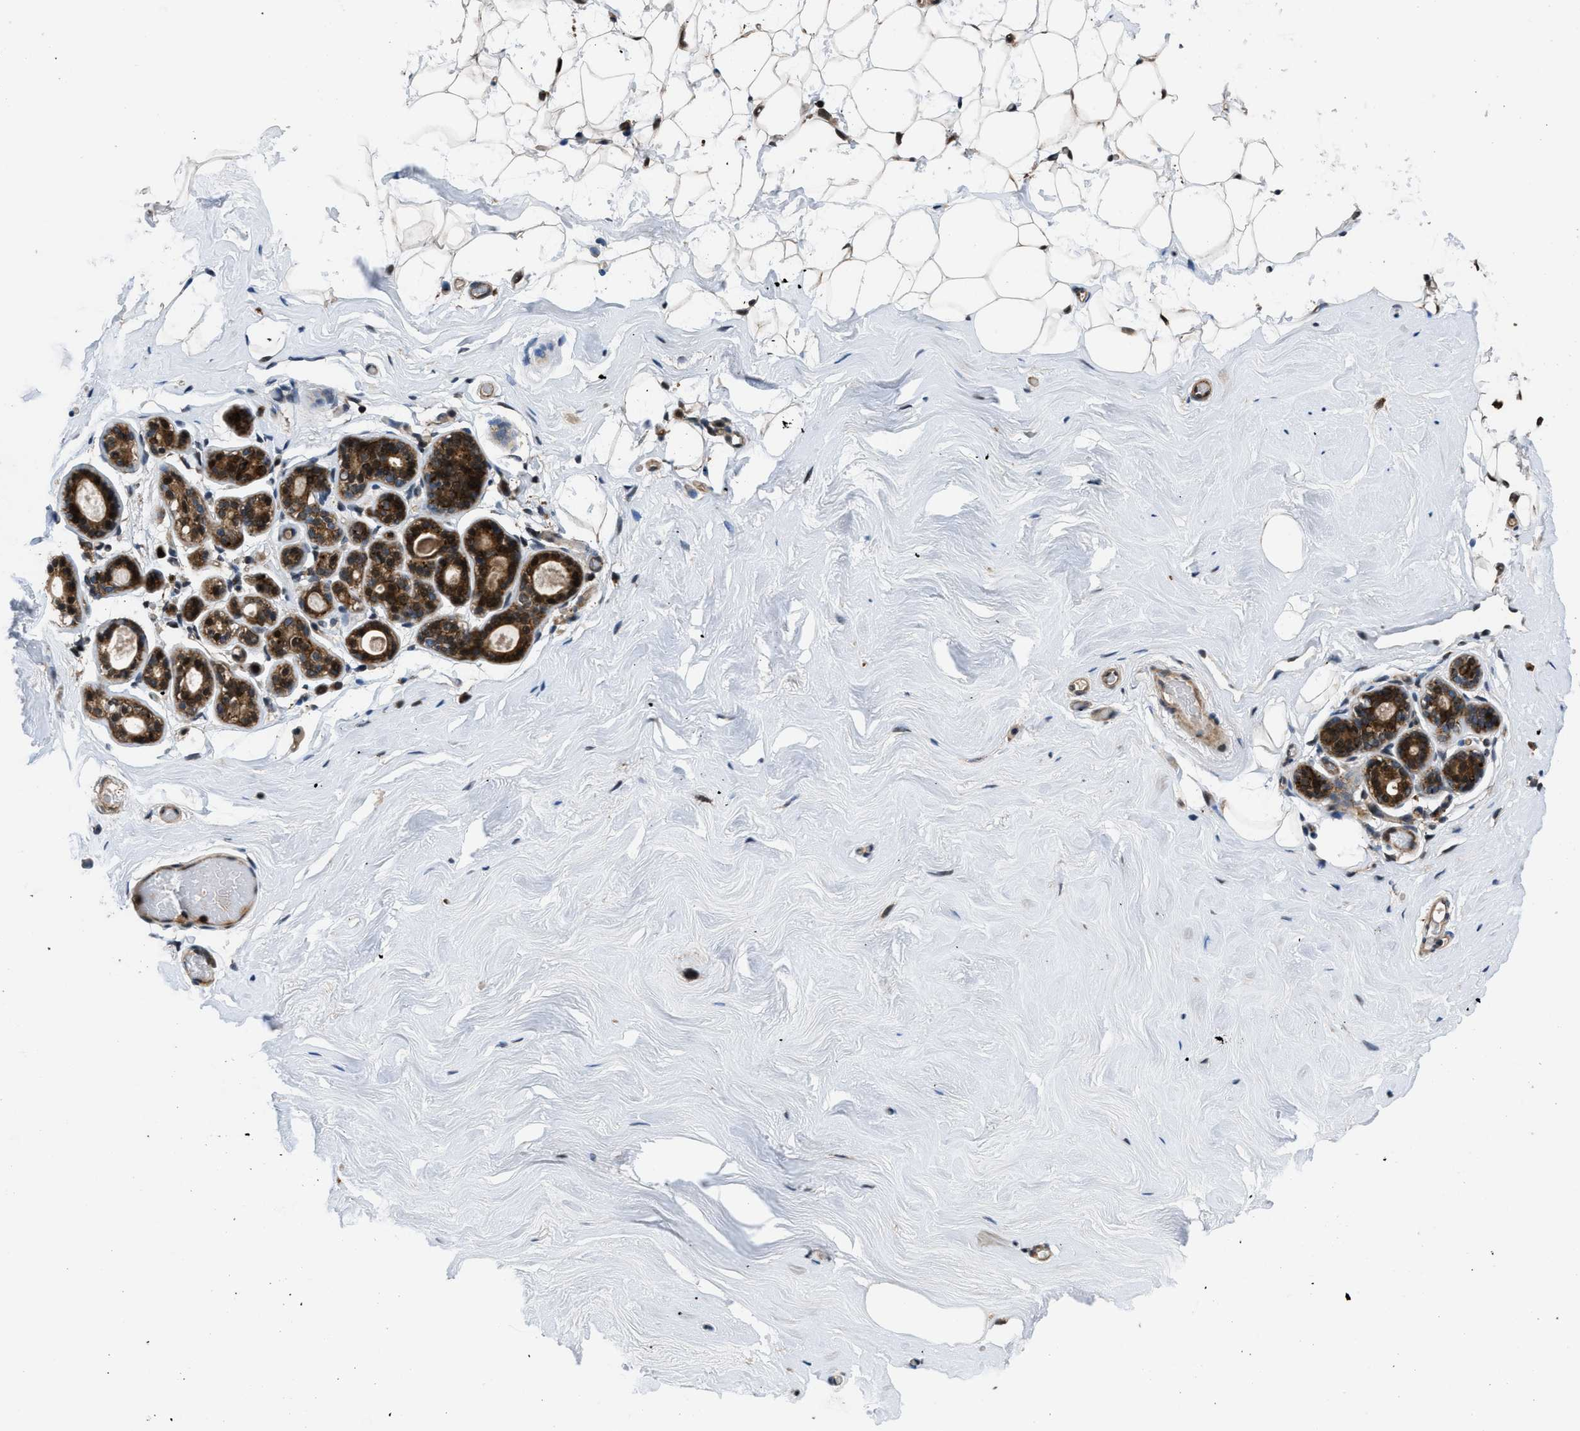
{"staining": {"intensity": "moderate", "quantity": ">75%", "location": "cytoplasmic/membranous,nuclear"}, "tissue": "breast", "cell_type": "Adipocytes", "image_type": "normal", "snomed": [{"axis": "morphology", "description": "Normal tissue, NOS"}, {"axis": "topography", "description": "Breast"}], "caption": "Unremarkable breast displays moderate cytoplasmic/membranous,nuclear positivity in about >75% of adipocytes, visualized by immunohistochemistry.", "gene": "CTBS", "patient": {"sex": "female", "age": 75}}